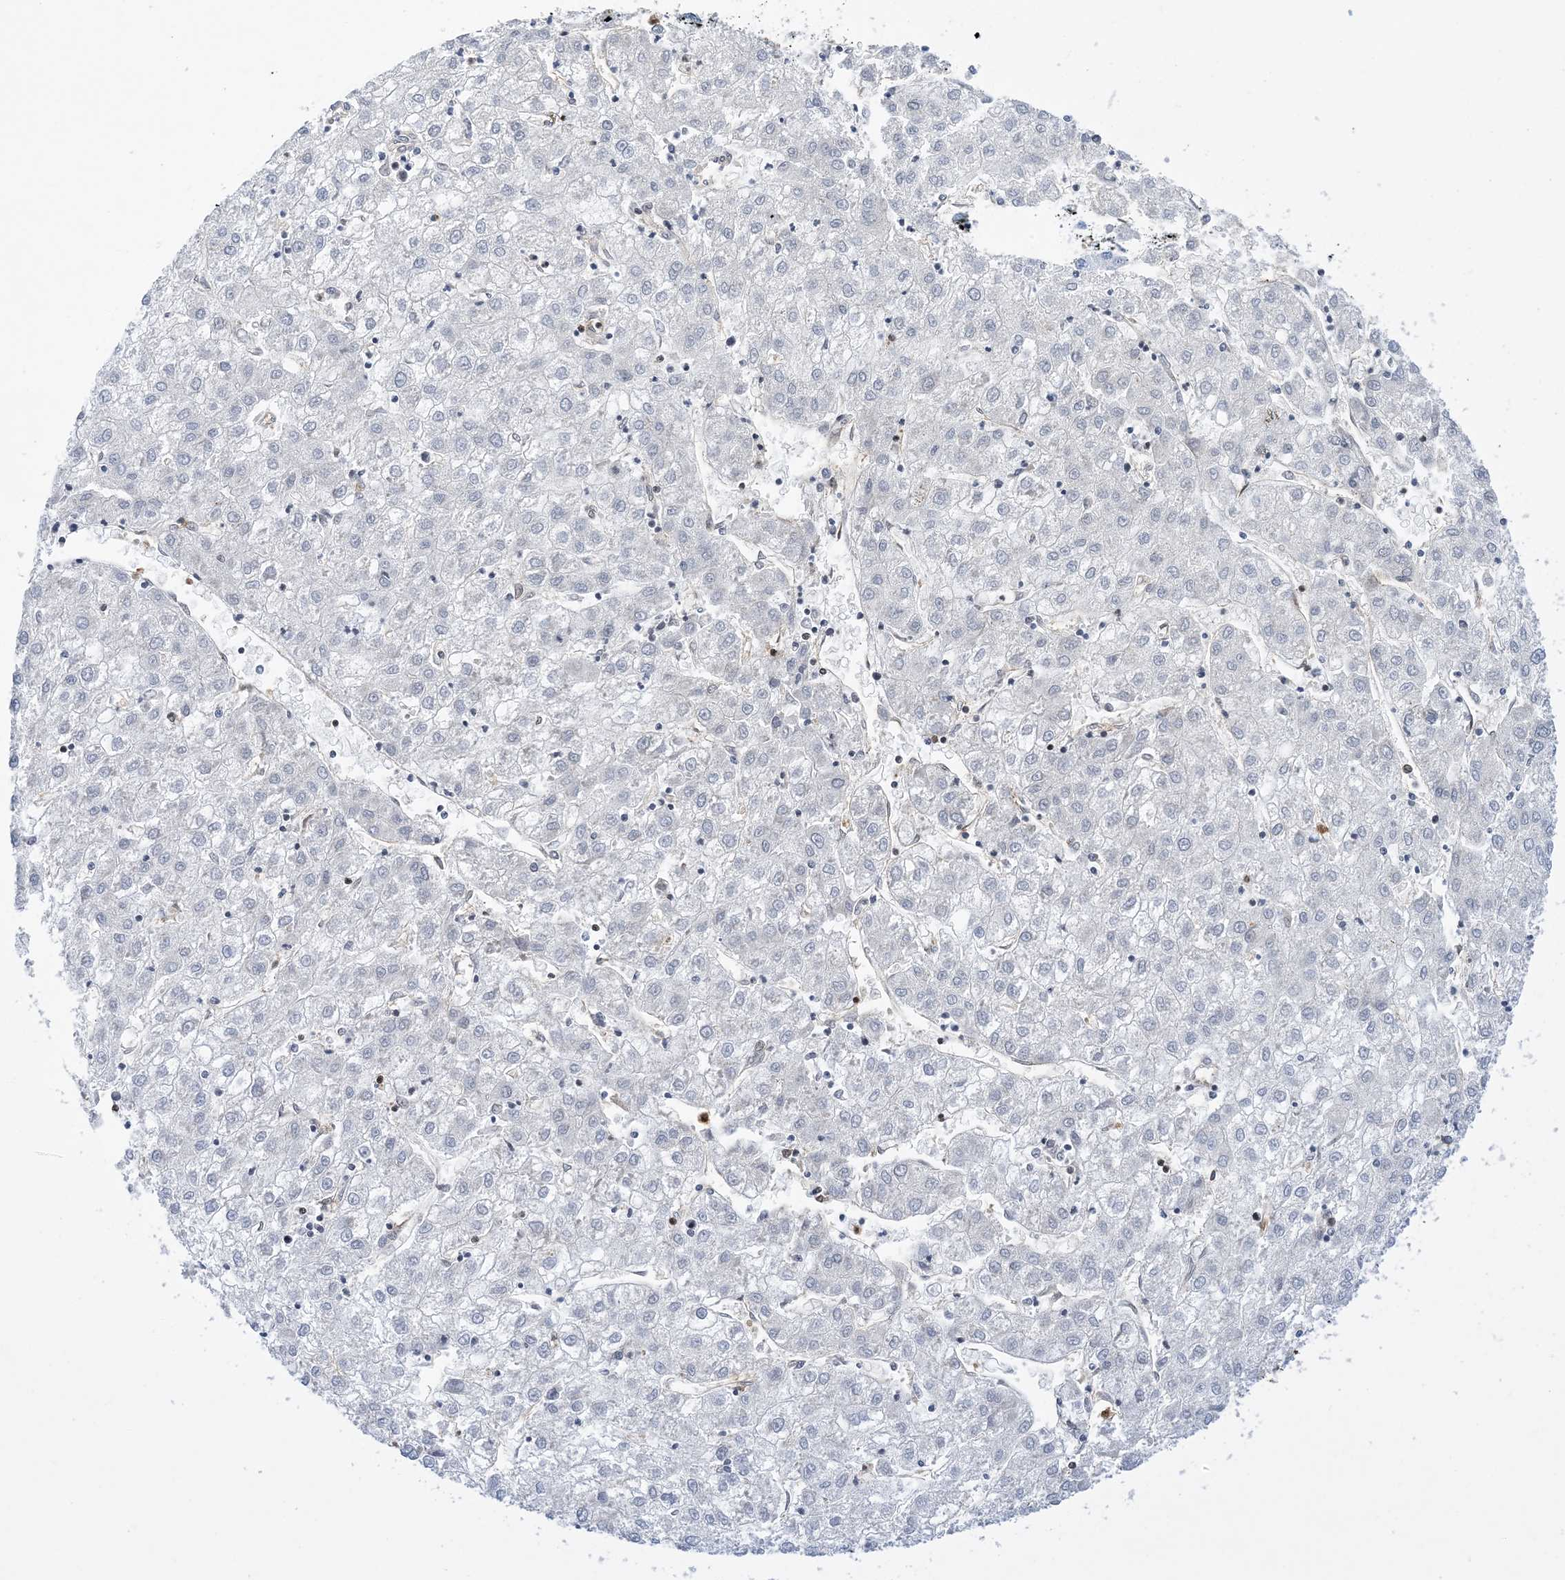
{"staining": {"intensity": "negative", "quantity": "none", "location": "none"}, "tissue": "liver cancer", "cell_type": "Tumor cells", "image_type": "cancer", "snomed": [{"axis": "morphology", "description": "Carcinoma, Hepatocellular, NOS"}, {"axis": "topography", "description": "Liver"}], "caption": "Protein analysis of liver hepatocellular carcinoma shows no significant staining in tumor cells.", "gene": "ANXA1", "patient": {"sex": "male", "age": 72}}